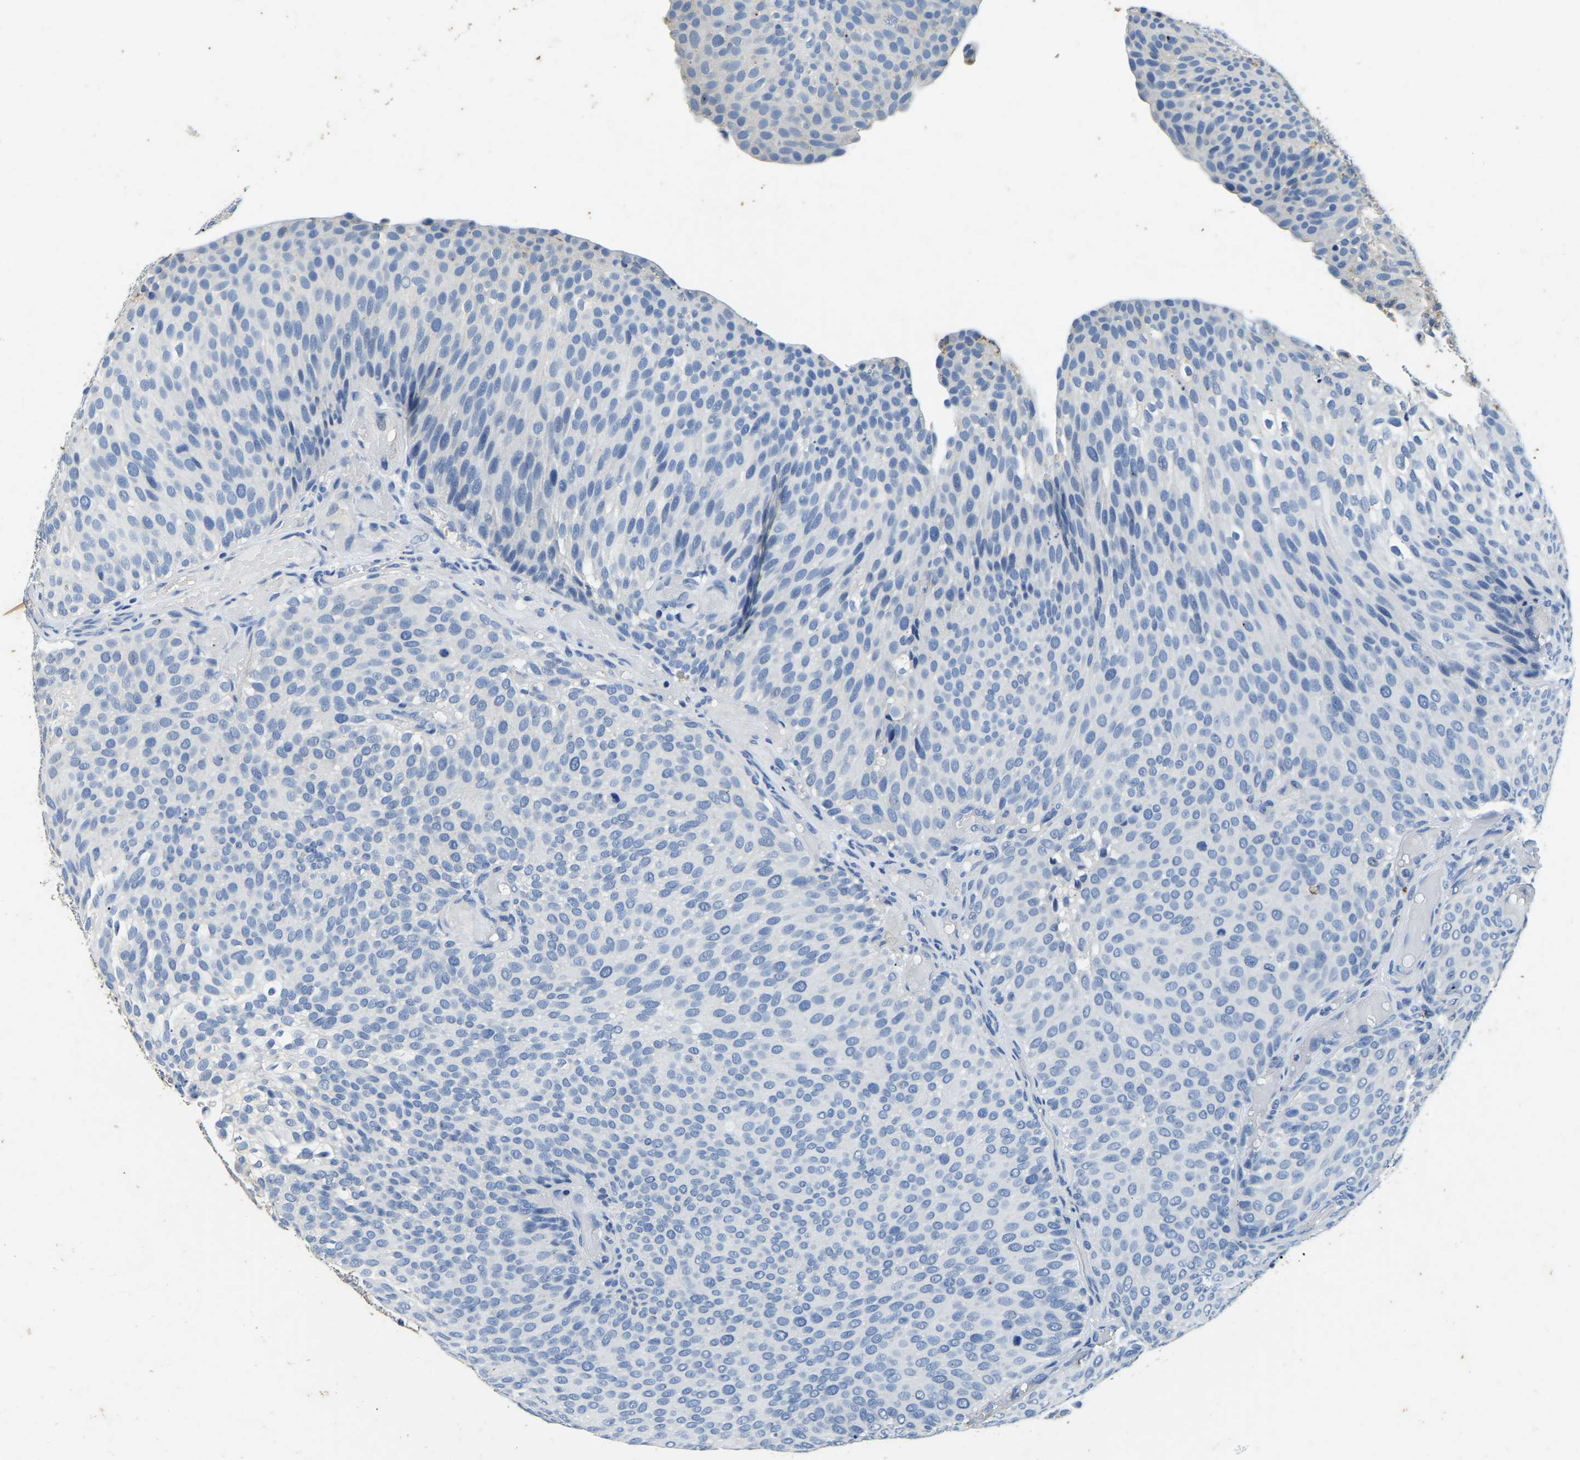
{"staining": {"intensity": "negative", "quantity": "none", "location": "none"}, "tissue": "urothelial cancer", "cell_type": "Tumor cells", "image_type": "cancer", "snomed": [{"axis": "morphology", "description": "Urothelial carcinoma, Low grade"}, {"axis": "topography", "description": "Urinary bladder"}], "caption": "High magnification brightfield microscopy of urothelial cancer stained with DAB (3,3'-diaminobenzidine) (brown) and counterstained with hematoxylin (blue): tumor cells show no significant staining.", "gene": "UBN2", "patient": {"sex": "male", "age": 78}}